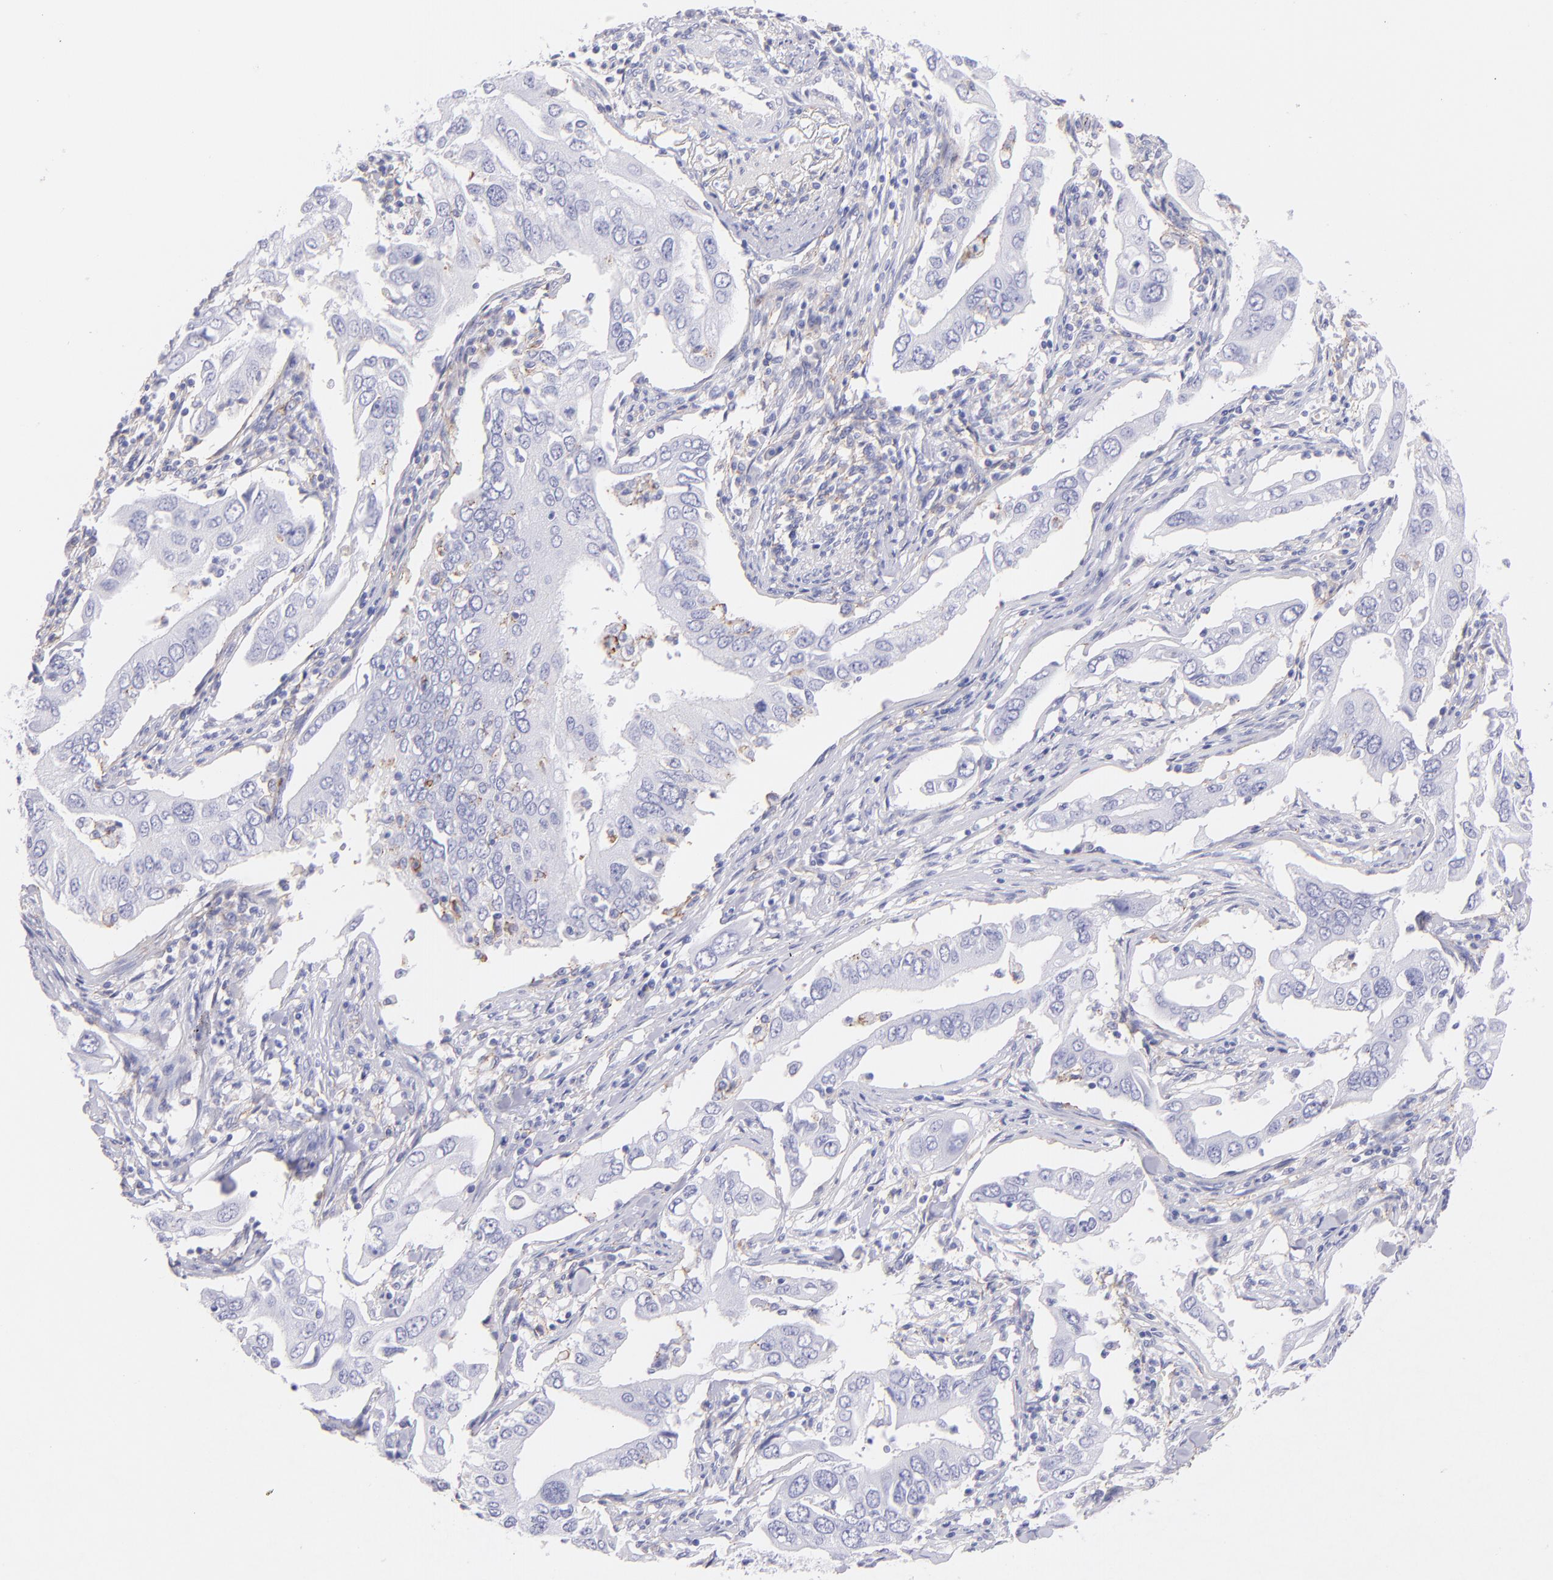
{"staining": {"intensity": "negative", "quantity": "none", "location": "none"}, "tissue": "lung cancer", "cell_type": "Tumor cells", "image_type": "cancer", "snomed": [{"axis": "morphology", "description": "Adenocarcinoma, NOS"}, {"axis": "topography", "description": "Lung"}], "caption": "This image is of lung cancer stained with immunohistochemistry to label a protein in brown with the nuclei are counter-stained blue. There is no staining in tumor cells.", "gene": "CD81", "patient": {"sex": "male", "age": 48}}